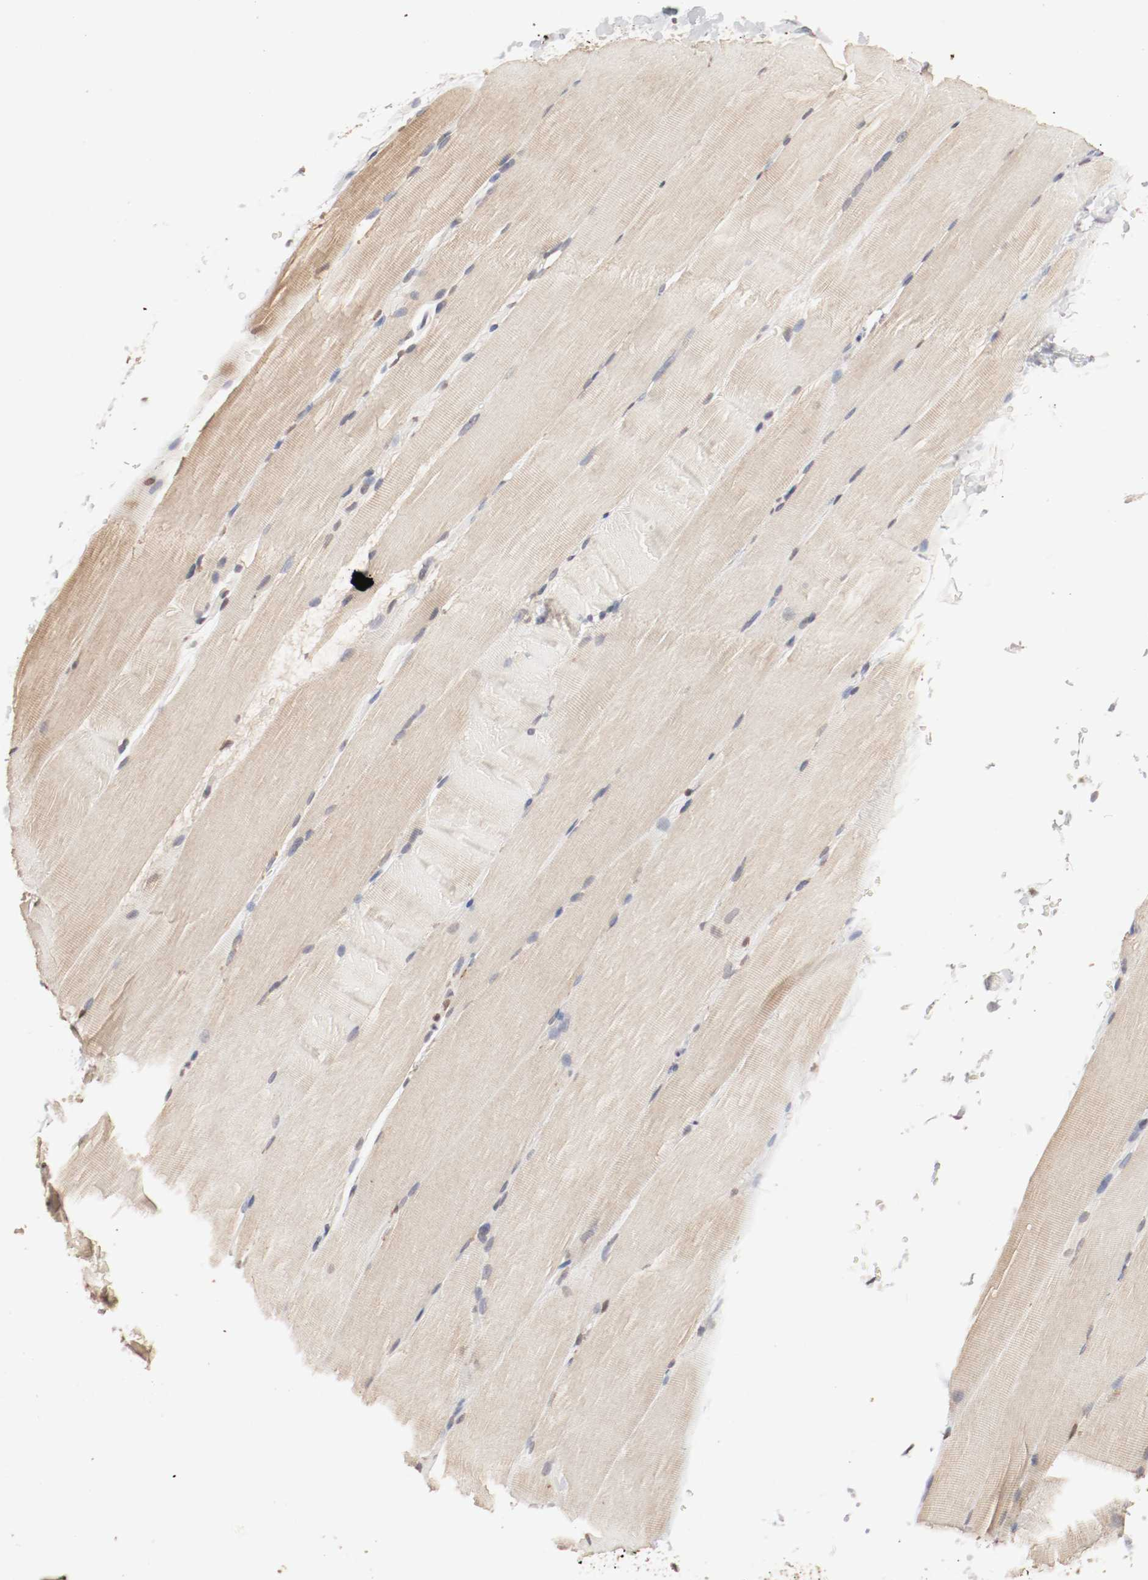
{"staining": {"intensity": "weak", "quantity": ">75%", "location": "cytoplasmic/membranous"}, "tissue": "skeletal muscle", "cell_type": "Myocytes", "image_type": "normal", "snomed": [{"axis": "morphology", "description": "Normal tissue, NOS"}, {"axis": "topography", "description": "Skeletal muscle"}, {"axis": "topography", "description": "Parathyroid gland"}], "caption": "Protein analysis of normal skeletal muscle shows weak cytoplasmic/membranous expression in about >75% of myocytes. (Stains: DAB in brown, nuclei in blue, Microscopy: brightfield microscopy at high magnification).", "gene": "WASL", "patient": {"sex": "female", "age": 37}}